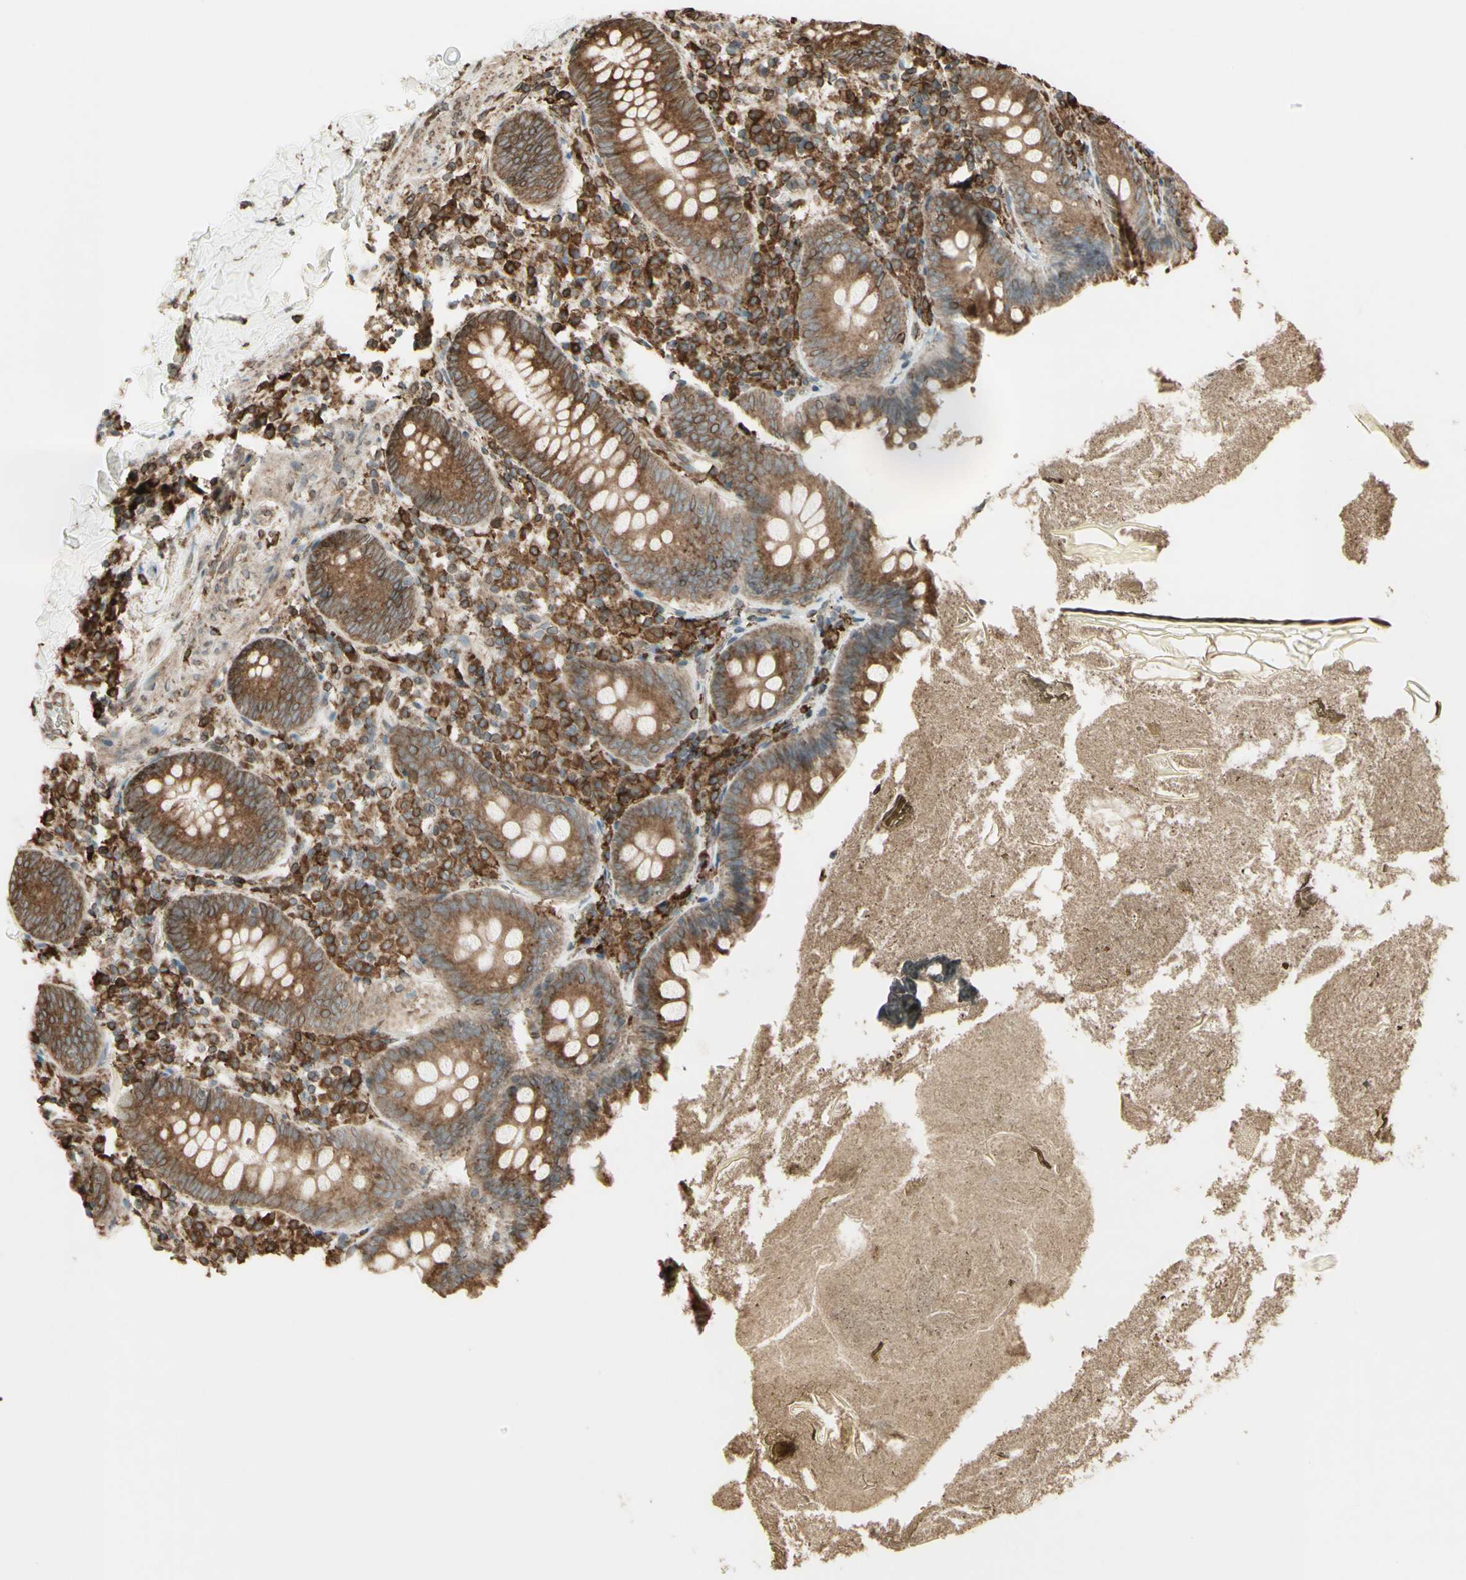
{"staining": {"intensity": "moderate", "quantity": ">75%", "location": "cytoplasmic/membranous"}, "tissue": "appendix", "cell_type": "Glandular cells", "image_type": "normal", "snomed": [{"axis": "morphology", "description": "Normal tissue, NOS"}, {"axis": "topography", "description": "Appendix"}], "caption": "IHC histopathology image of normal human appendix stained for a protein (brown), which shows medium levels of moderate cytoplasmic/membranous expression in about >75% of glandular cells.", "gene": "CANX", "patient": {"sex": "male", "age": 52}}